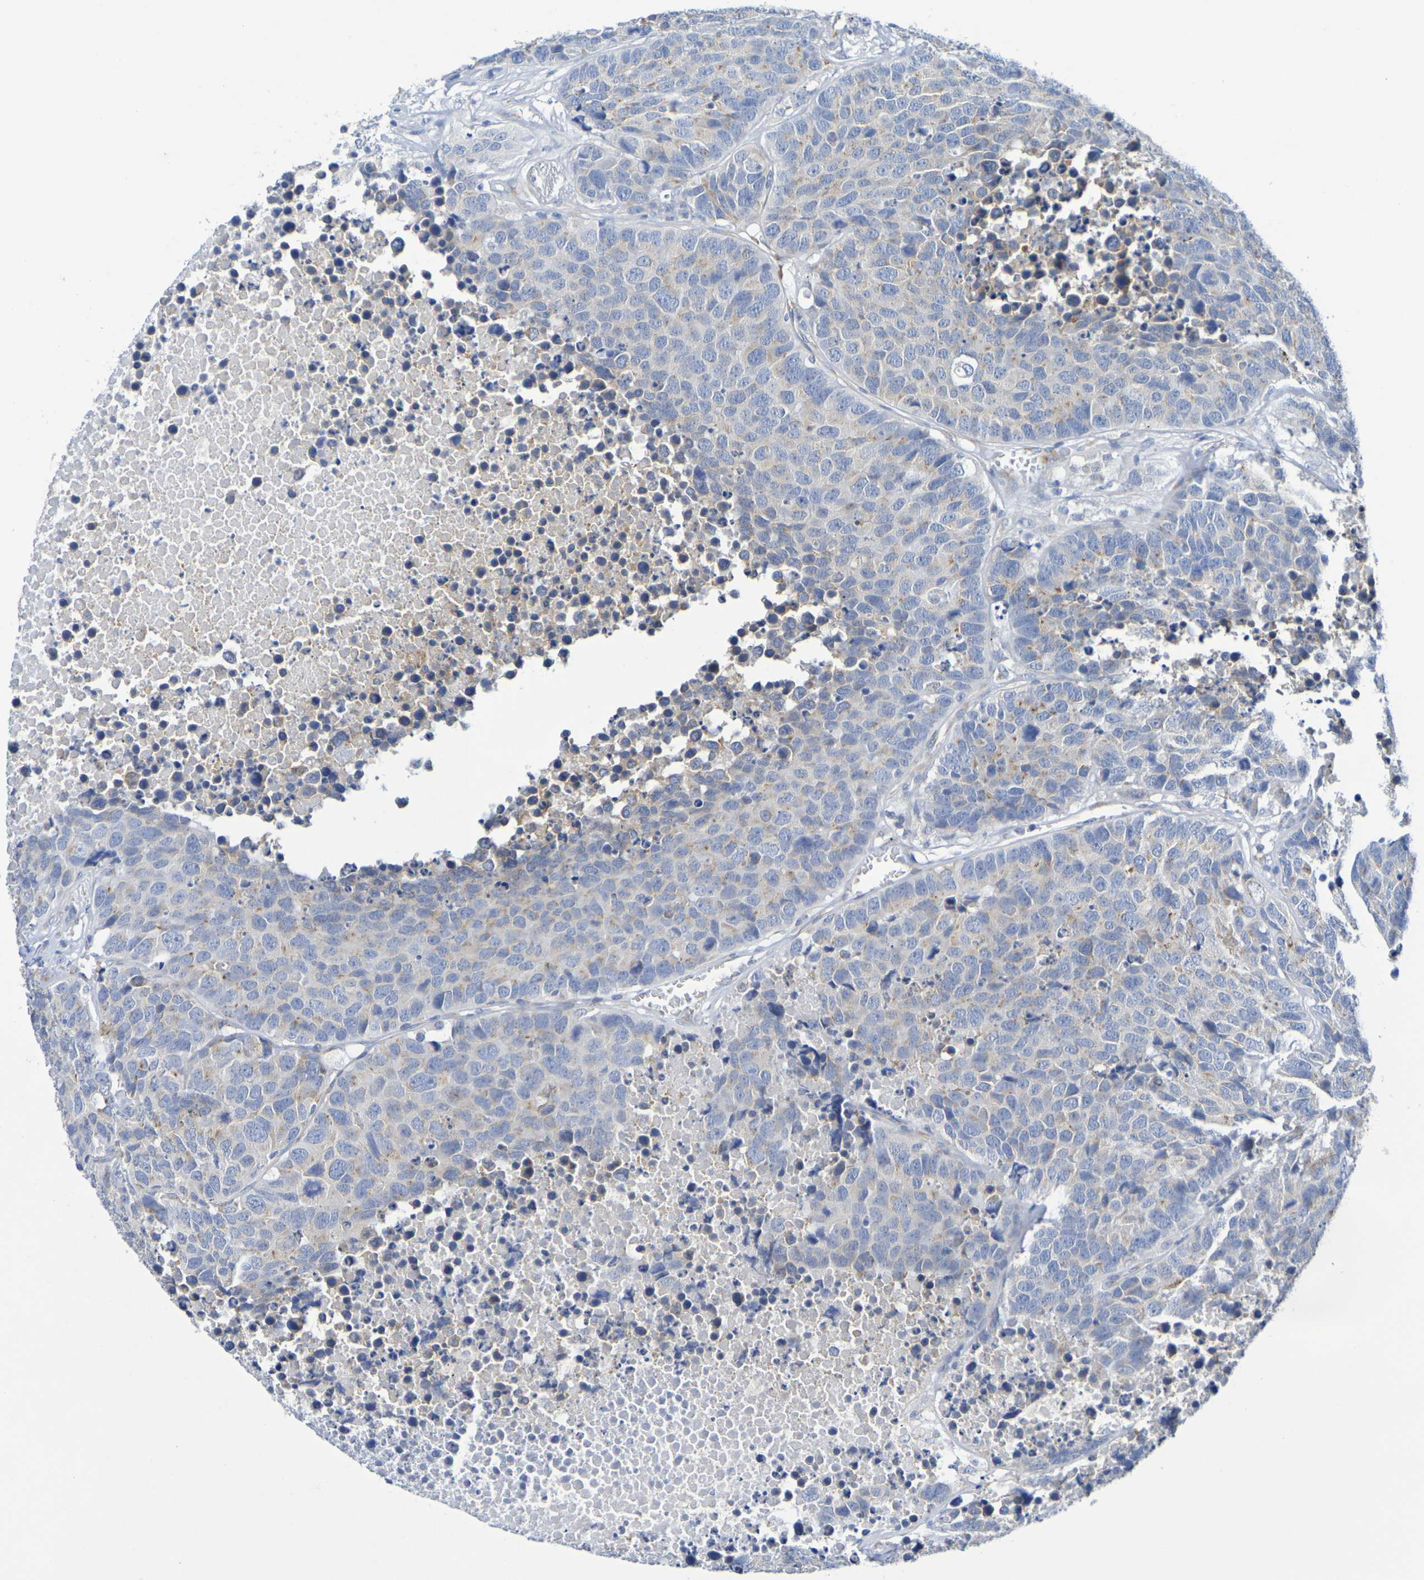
{"staining": {"intensity": "weak", "quantity": "25%-75%", "location": "cytoplasmic/membranous"}, "tissue": "carcinoid", "cell_type": "Tumor cells", "image_type": "cancer", "snomed": [{"axis": "morphology", "description": "Carcinoid, malignant, NOS"}, {"axis": "topography", "description": "Lung"}], "caption": "Approximately 25%-75% of tumor cells in human carcinoid reveal weak cytoplasmic/membranous protein staining as visualized by brown immunohistochemical staining.", "gene": "TMCC3", "patient": {"sex": "male", "age": 60}}